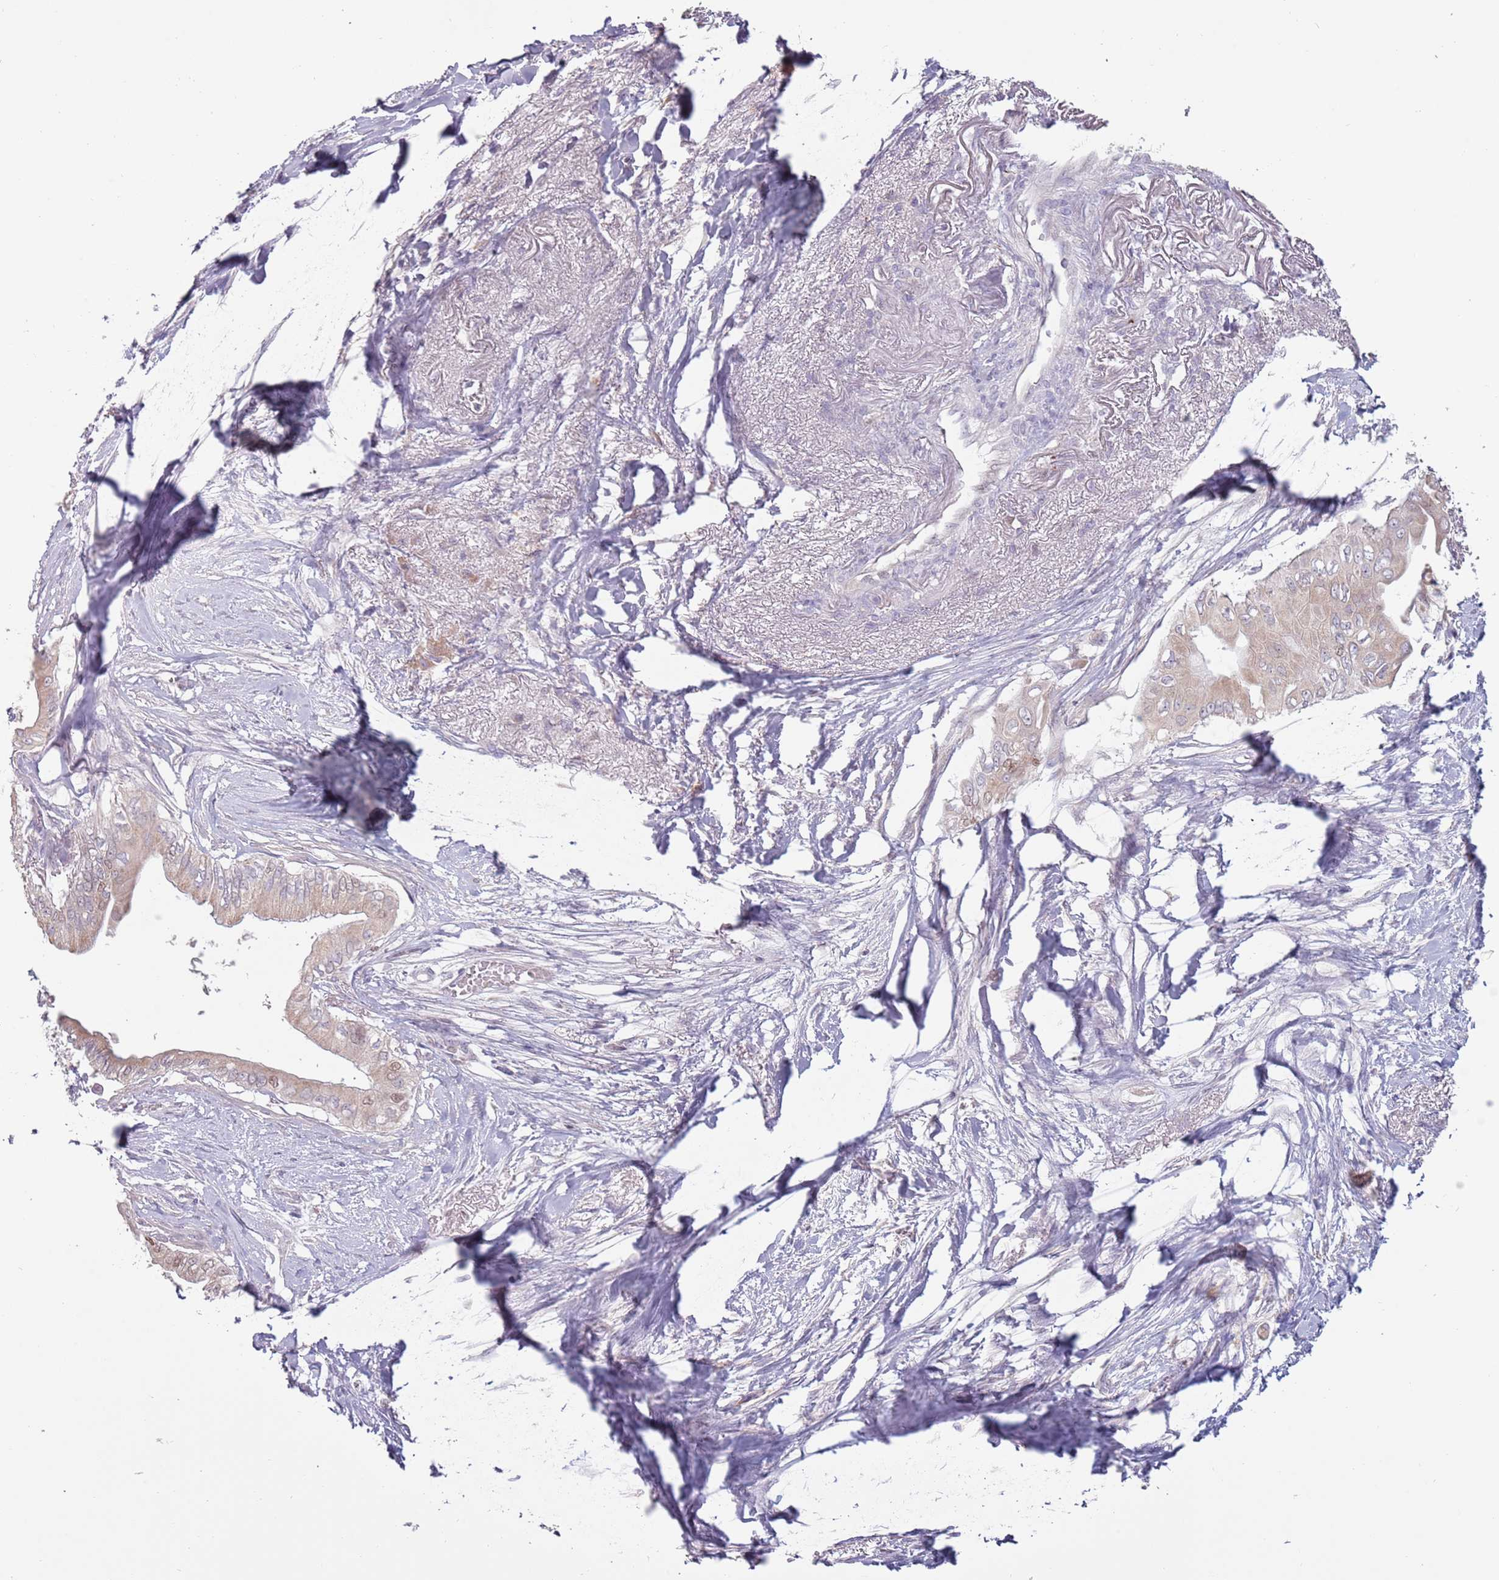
{"staining": {"intensity": "weak", "quantity": "25%-75%", "location": "cytoplasmic/membranous,nuclear"}, "tissue": "pancreatic cancer", "cell_type": "Tumor cells", "image_type": "cancer", "snomed": [{"axis": "morphology", "description": "Adenocarcinoma, NOS"}, {"axis": "topography", "description": "Pancreas"}], "caption": "Pancreatic cancer (adenocarcinoma) stained for a protein (brown) demonstrates weak cytoplasmic/membranous and nuclear positive expression in about 25%-75% of tumor cells.", "gene": "SYS1", "patient": {"sex": "male", "age": 71}}